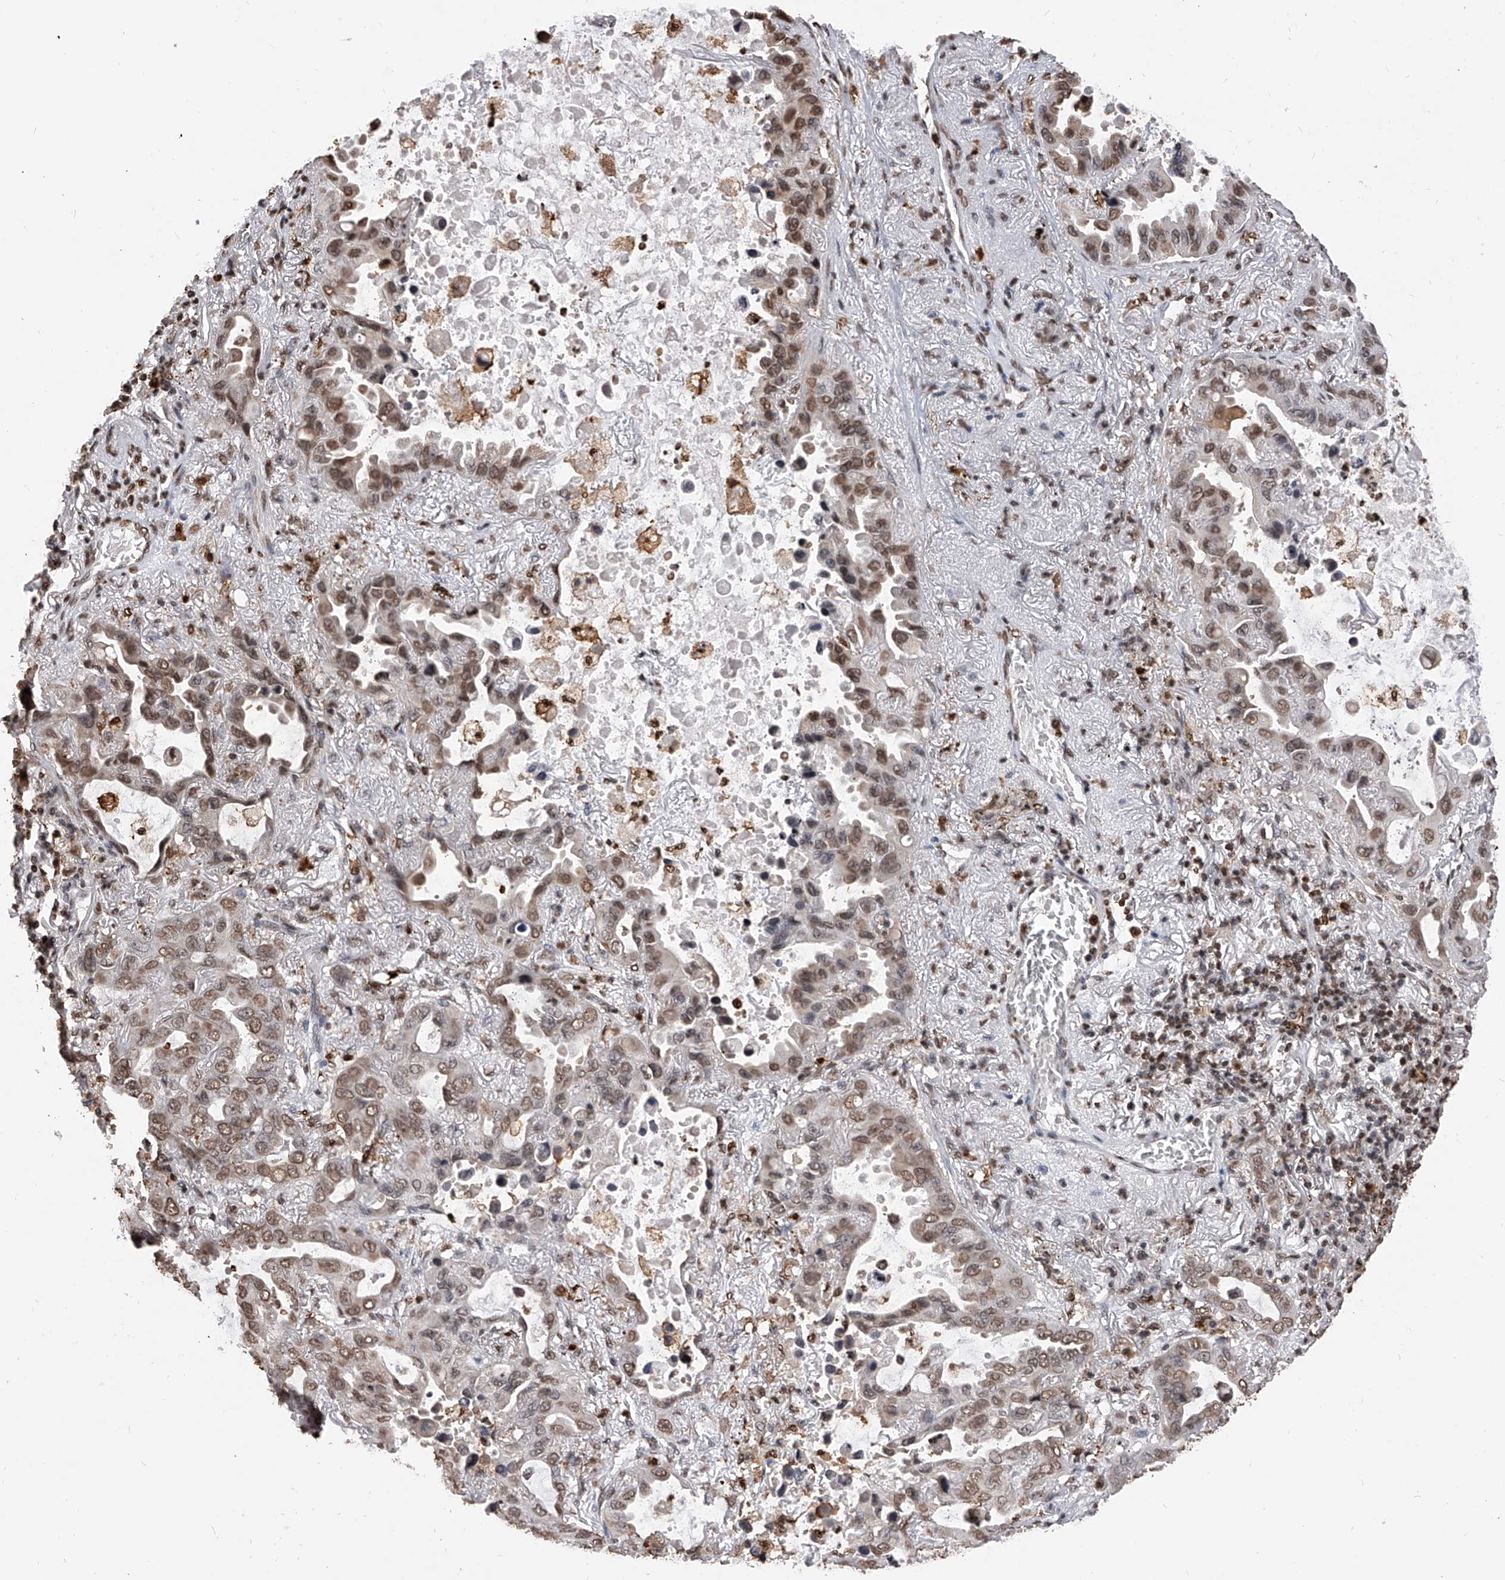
{"staining": {"intensity": "moderate", "quantity": ">75%", "location": "nuclear"}, "tissue": "lung cancer", "cell_type": "Tumor cells", "image_type": "cancer", "snomed": [{"axis": "morphology", "description": "Adenocarcinoma, NOS"}, {"axis": "topography", "description": "Lung"}], "caption": "A high-resolution histopathology image shows immunohistochemistry (IHC) staining of adenocarcinoma (lung), which exhibits moderate nuclear expression in approximately >75% of tumor cells. The staining was performed using DAB (3,3'-diaminobenzidine), with brown indicating positive protein expression. Nuclei are stained blue with hematoxylin.", "gene": "CFAP410", "patient": {"sex": "male", "age": 64}}